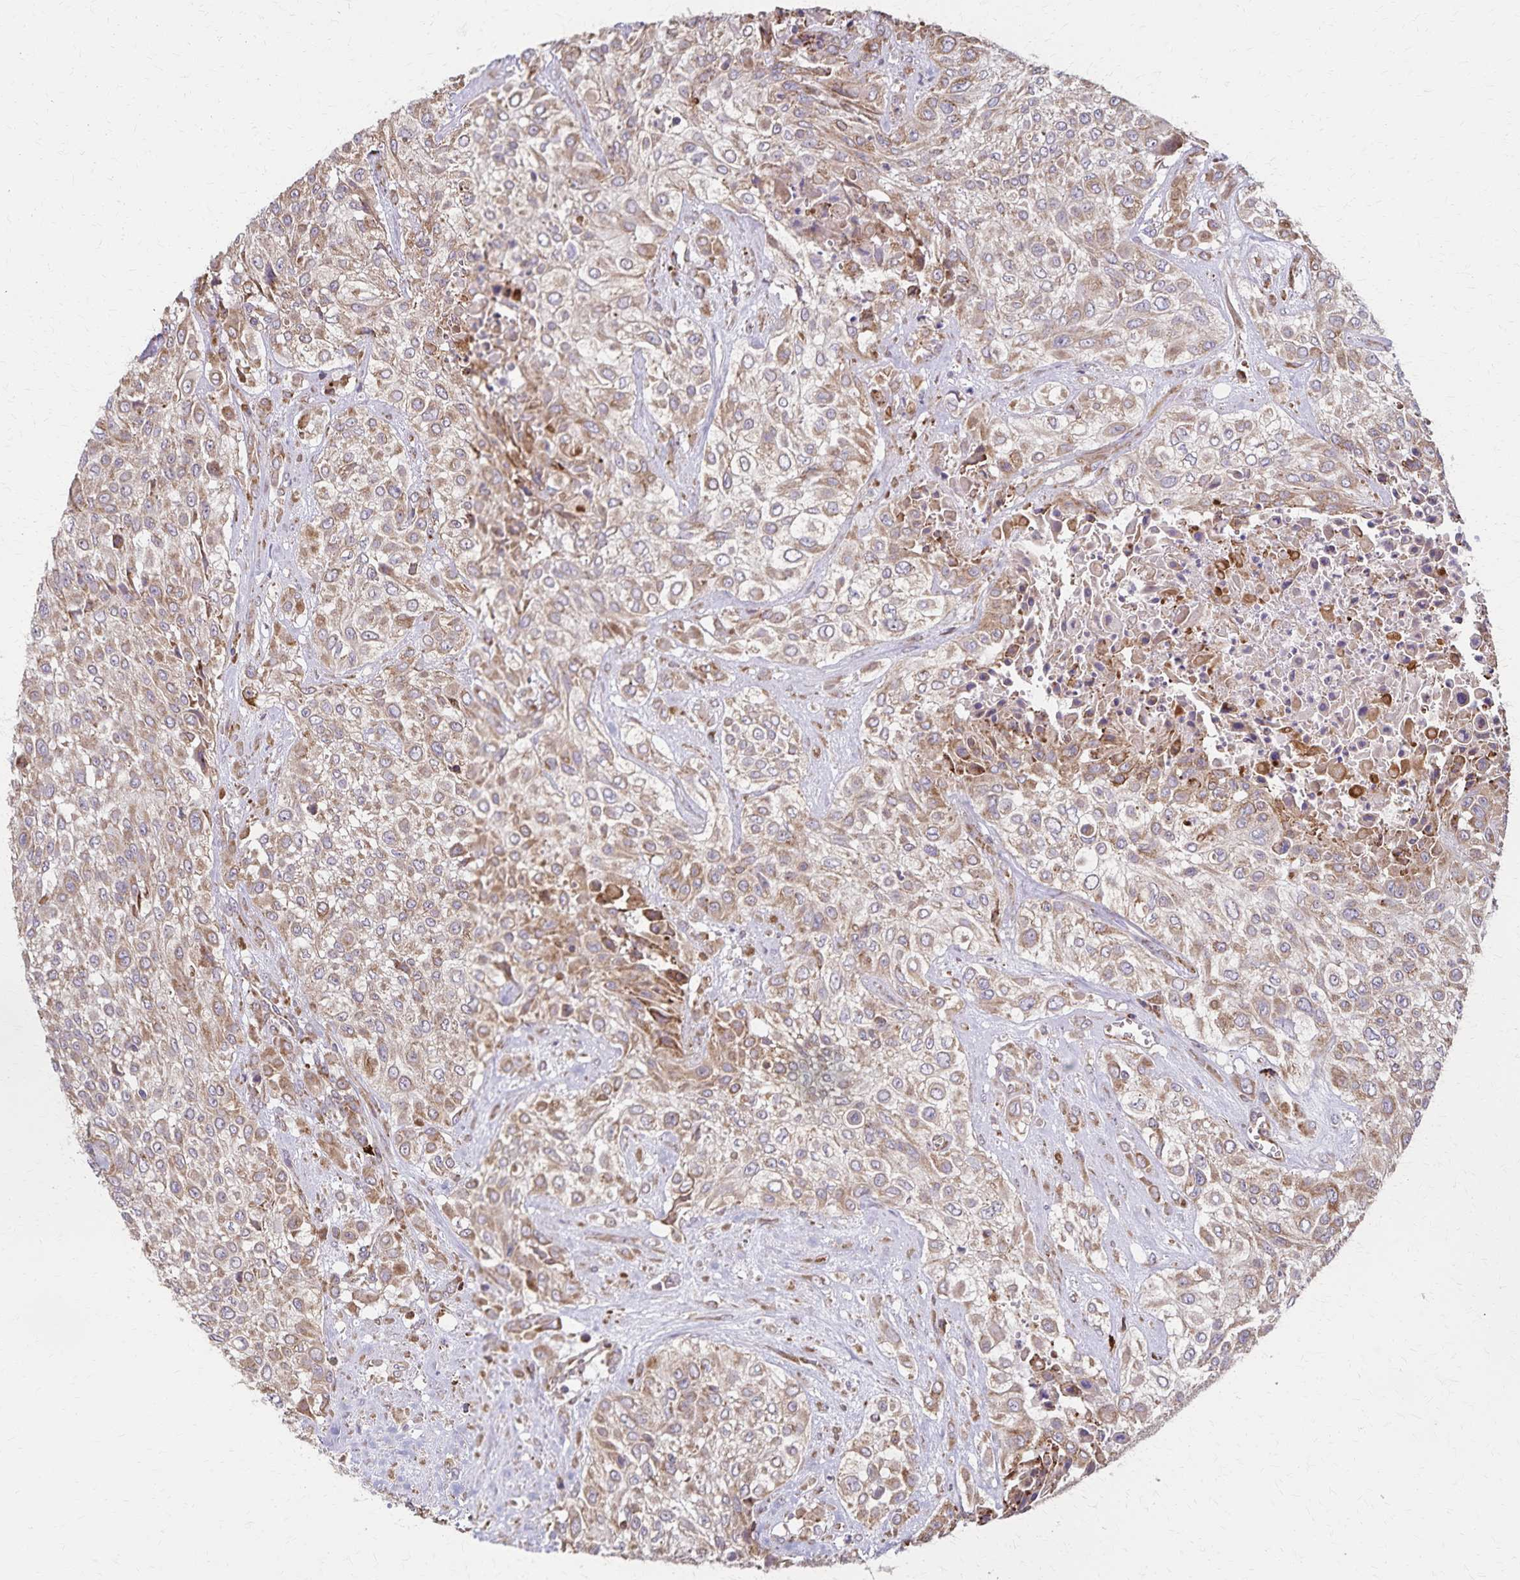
{"staining": {"intensity": "moderate", "quantity": ">75%", "location": "cytoplasmic/membranous"}, "tissue": "urothelial cancer", "cell_type": "Tumor cells", "image_type": "cancer", "snomed": [{"axis": "morphology", "description": "Urothelial carcinoma, High grade"}, {"axis": "topography", "description": "Urinary bladder"}], "caption": "A micrograph showing moderate cytoplasmic/membranous staining in about >75% of tumor cells in high-grade urothelial carcinoma, as visualized by brown immunohistochemical staining.", "gene": "RNF10", "patient": {"sex": "male", "age": 57}}